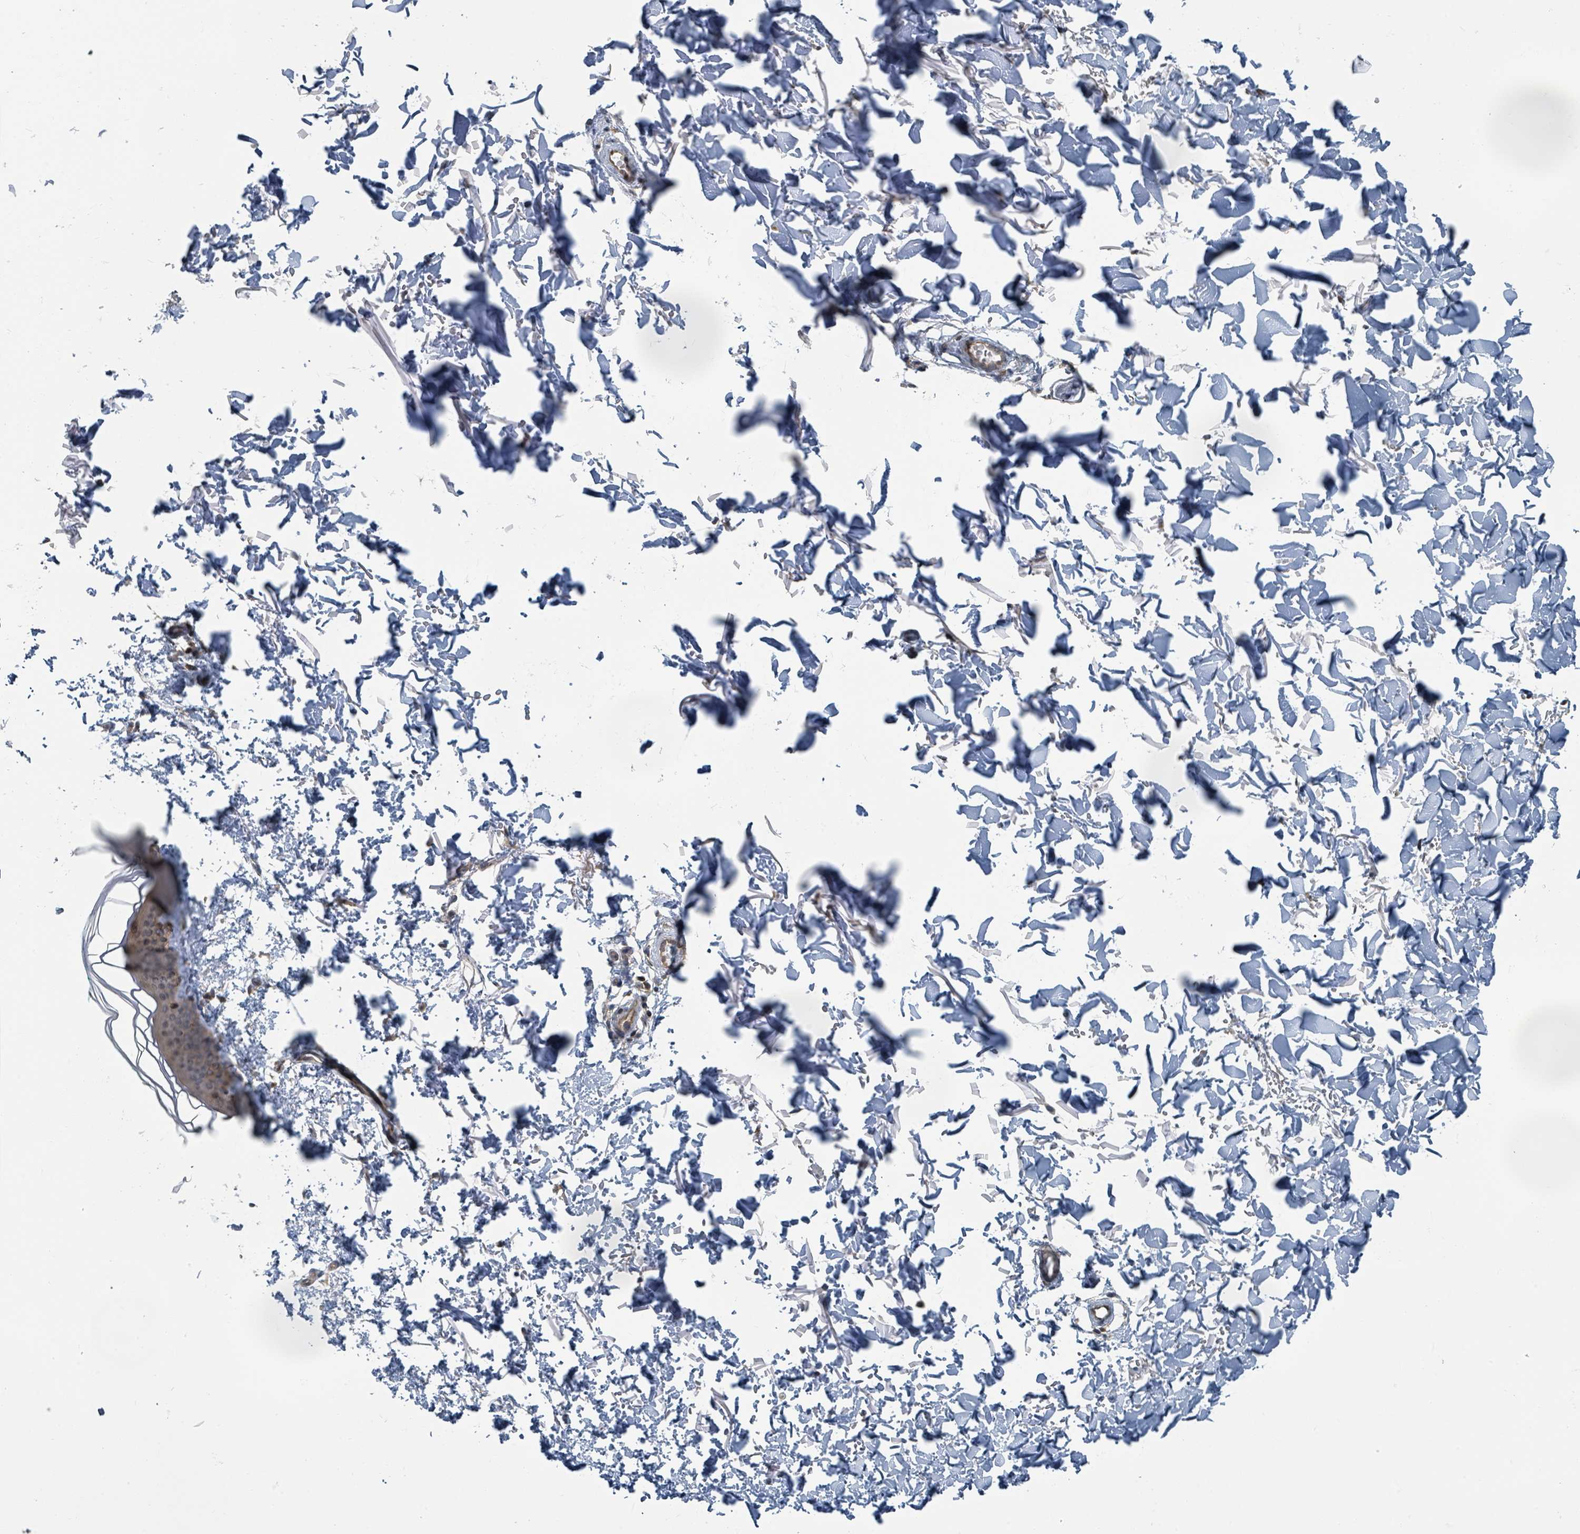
{"staining": {"intensity": "negative", "quantity": "none", "location": "none"}, "tissue": "skin", "cell_type": "Fibroblasts", "image_type": "normal", "snomed": [{"axis": "morphology", "description": "Normal tissue, NOS"}, {"axis": "topography", "description": "Skin"}], "caption": "This is an immunohistochemistry micrograph of benign skin. There is no staining in fibroblasts.", "gene": "GOLGA7B", "patient": {"sex": "male", "age": 66}}